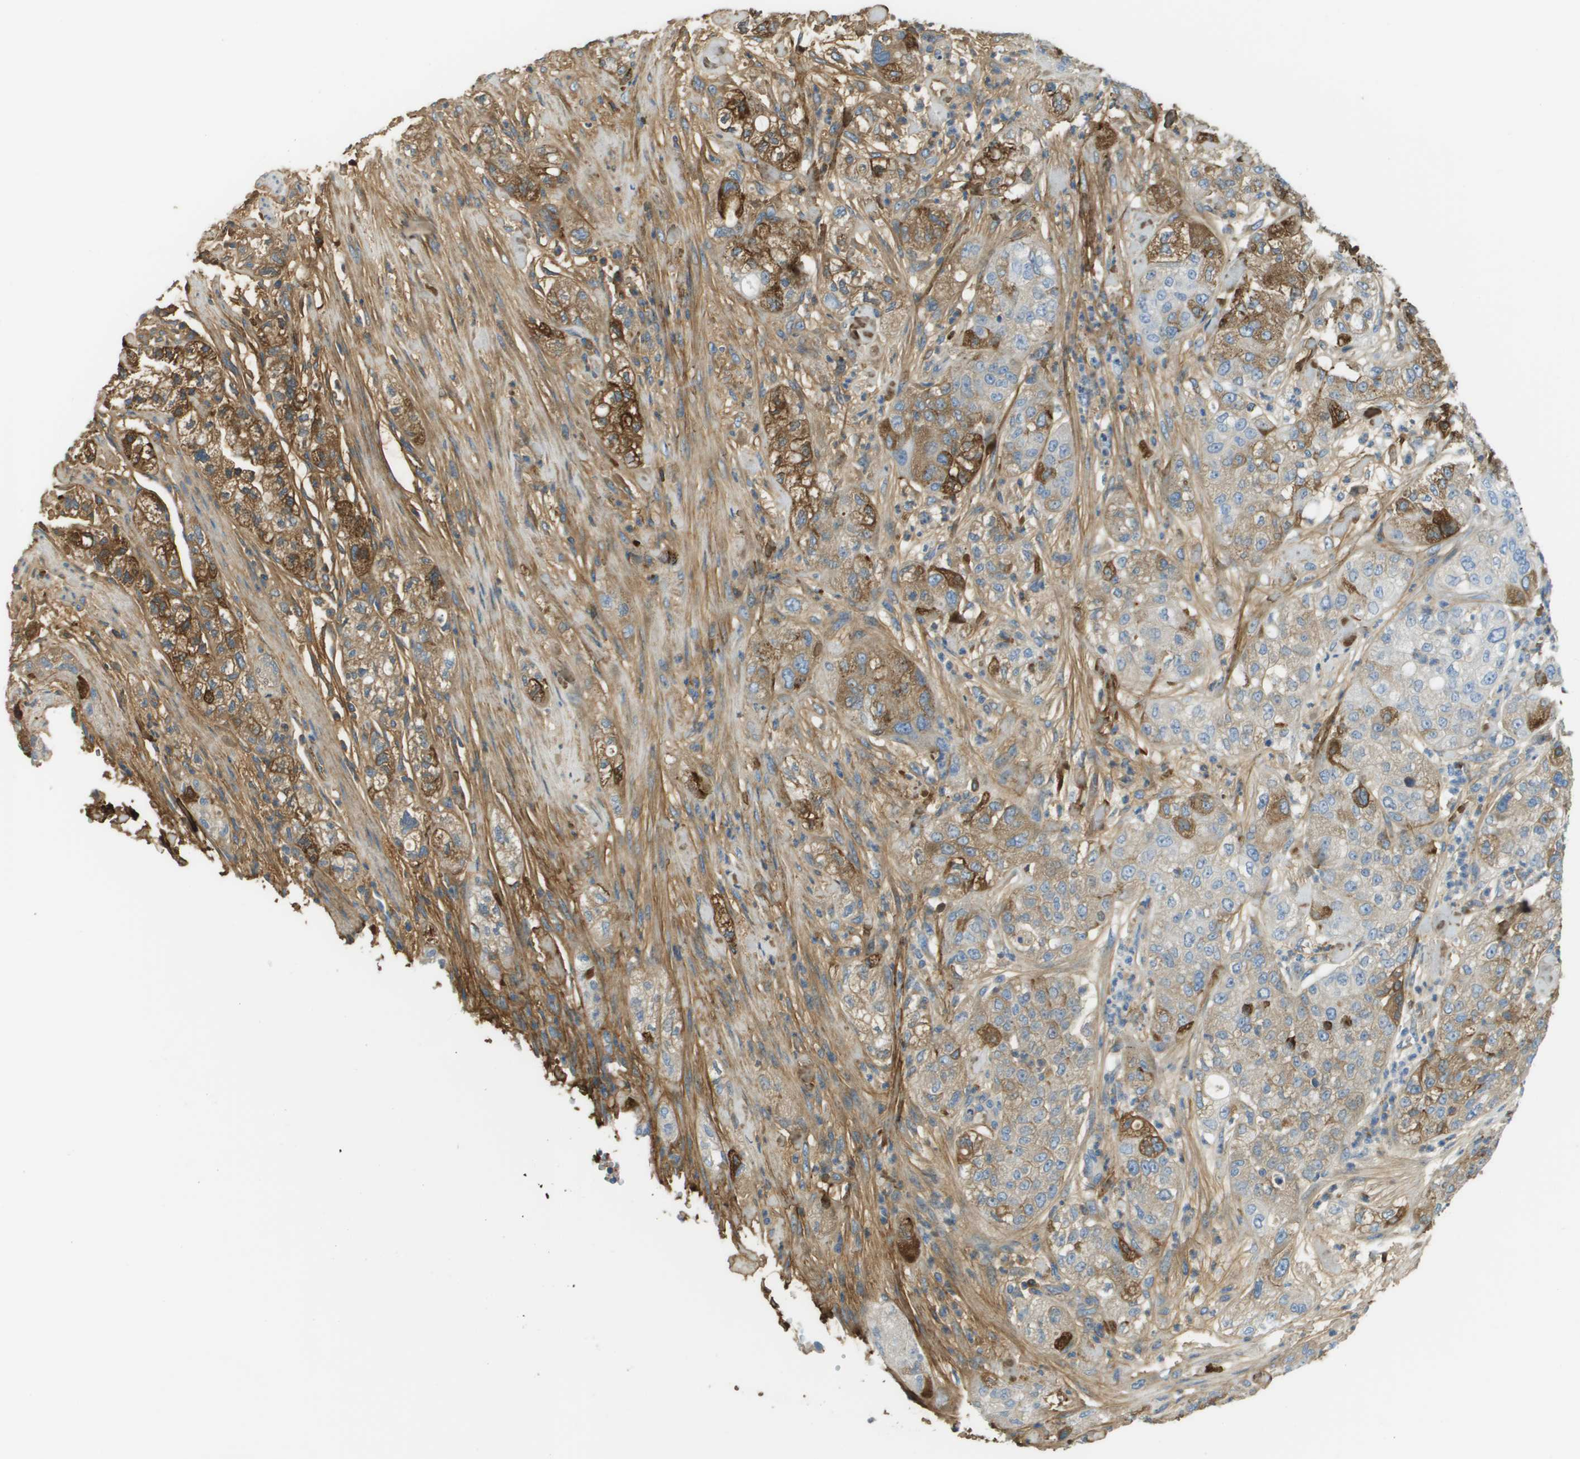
{"staining": {"intensity": "weak", "quantity": "<25%", "location": "cytoplasmic/membranous"}, "tissue": "pancreatic cancer", "cell_type": "Tumor cells", "image_type": "cancer", "snomed": [{"axis": "morphology", "description": "Adenocarcinoma, NOS"}, {"axis": "topography", "description": "Pancreas"}], "caption": "This is an IHC image of human pancreatic cancer. There is no positivity in tumor cells.", "gene": "DCN", "patient": {"sex": "female", "age": 78}}